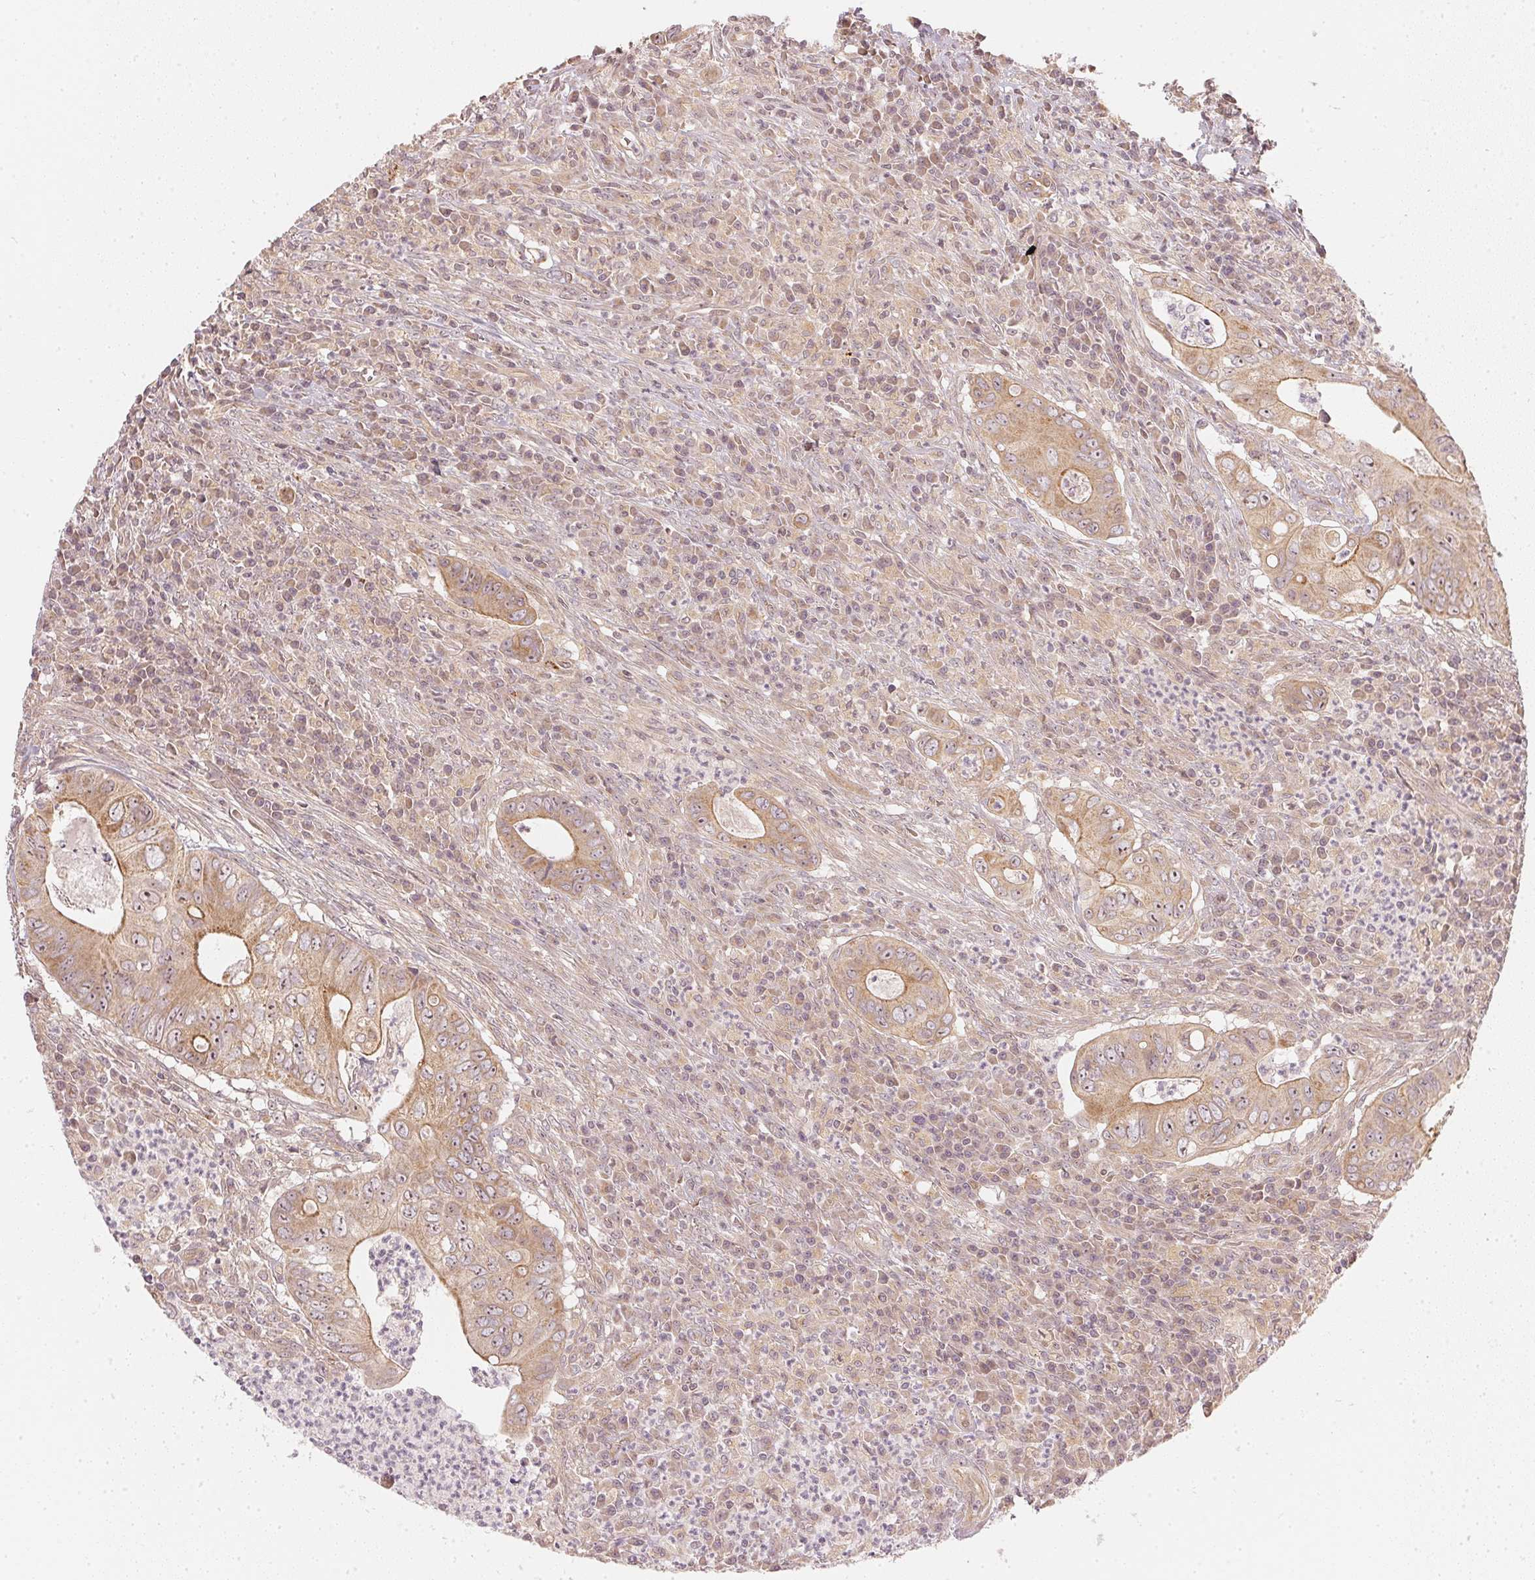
{"staining": {"intensity": "moderate", "quantity": ">75%", "location": "cytoplasmic/membranous"}, "tissue": "colorectal cancer", "cell_type": "Tumor cells", "image_type": "cancer", "snomed": [{"axis": "morphology", "description": "Adenocarcinoma, NOS"}, {"axis": "topography", "description": "Colon"}], "caption": "The micrograph shows staining of colorectal cancer (adenocarcinoma), revealing moderate cytoplasmic/membranous protein staining (brown color) within tumor cells.", "gene": "WDR54", "patient": {"sex": "female", "age": 74}}